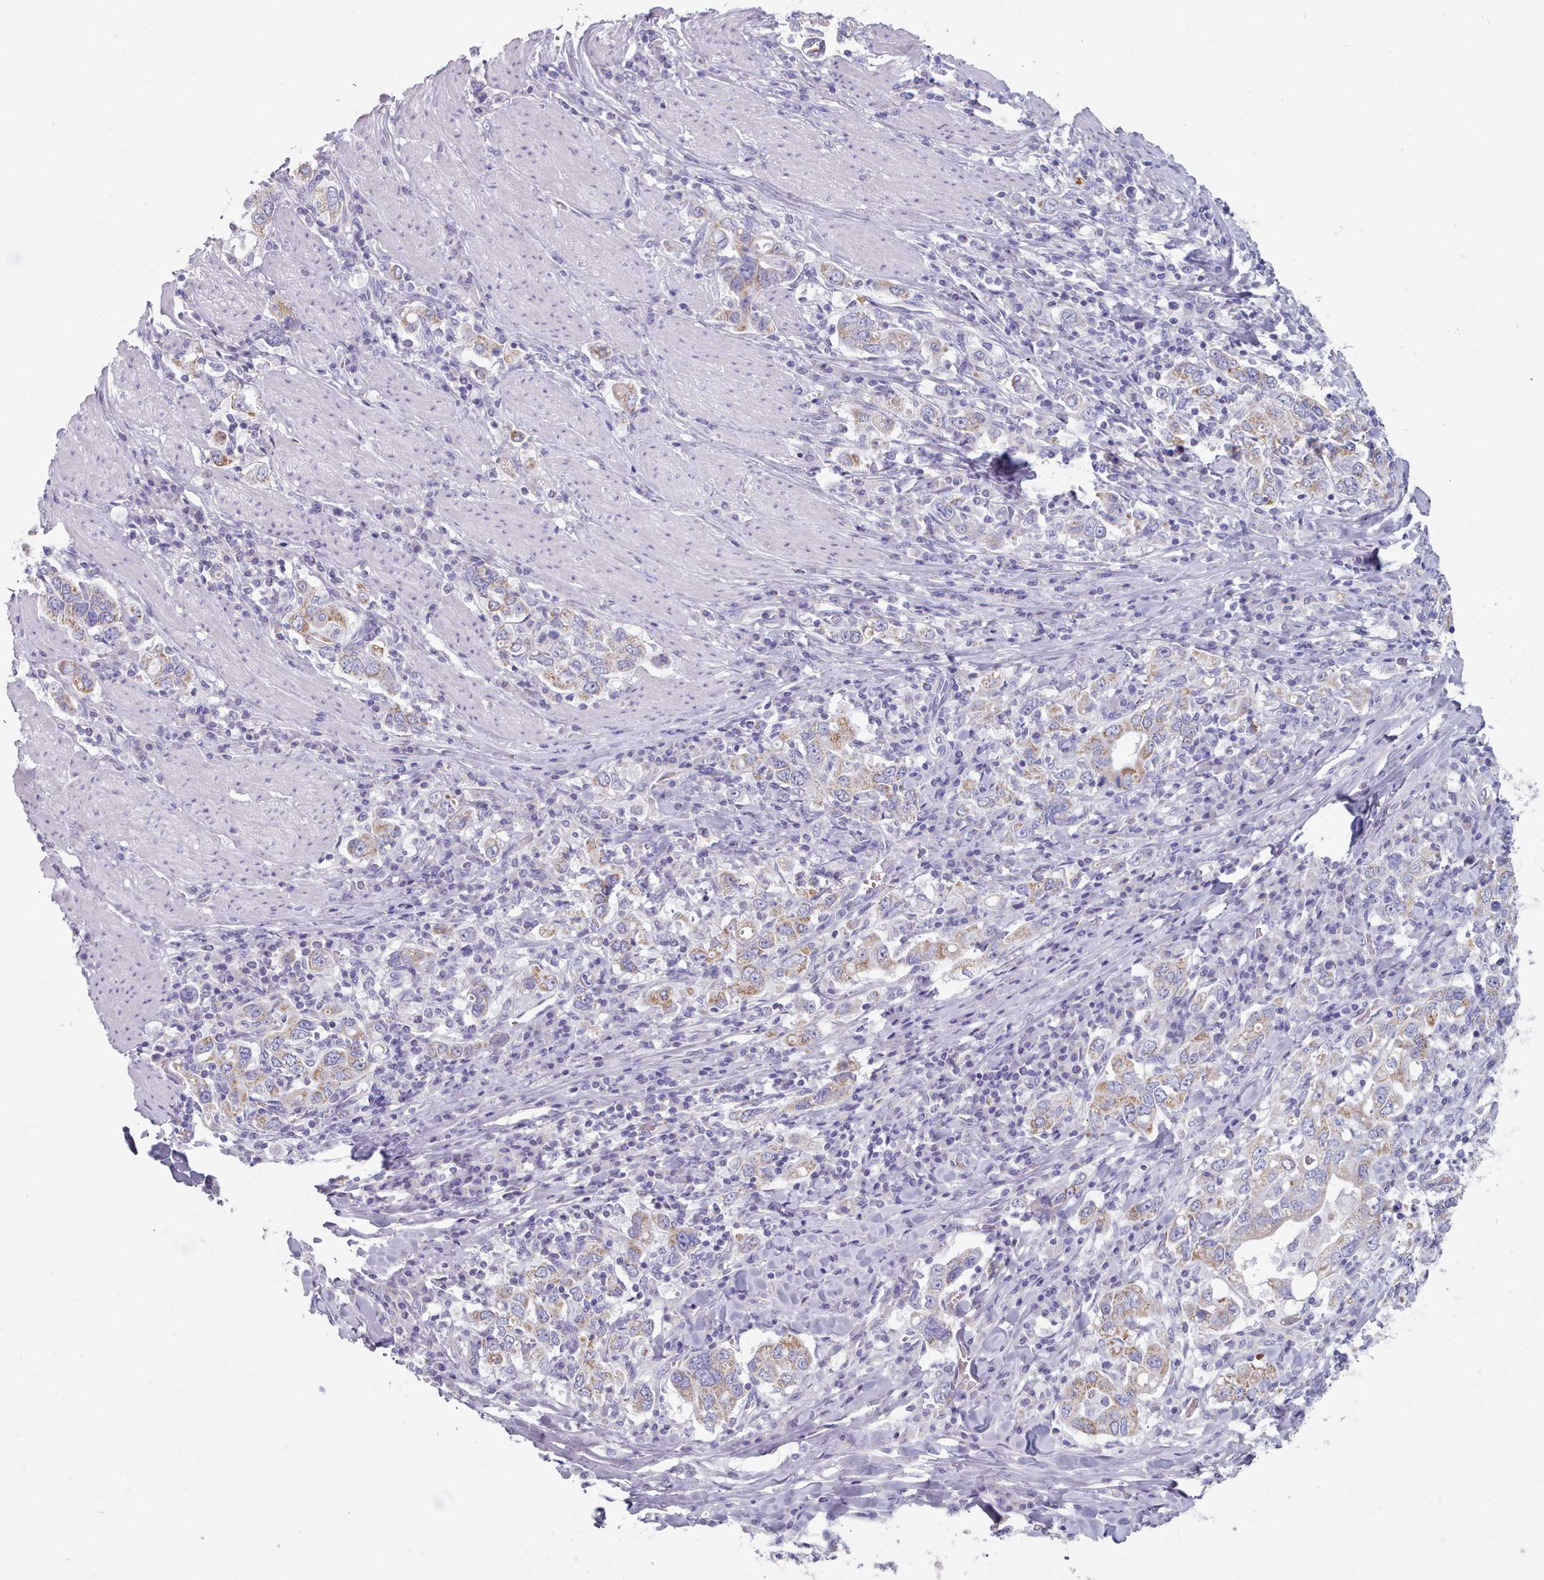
{"staining": {"intensity": "weak", "quantity": ">75%", "location": "cytoplasmic/membranous"}, "tissue": "stomach cancer", "cell_type": "Tumor cells", "image_type": "cancer", "snomed": [{"axis": "morphology", "description": "Adenocarcinoma, NOS"}, {"axis": "topography", "description": "Stomach, upper"}], "caption": "Immunohistochemistry photomicrograph of stomach cancer stained for a protein (brown), which exhibits low levels of weak cytoplasmic/membranous expression in about >75% of tumor cells.", "gene": "HAO1", "patient": {"sex": "male", "age": 62}}